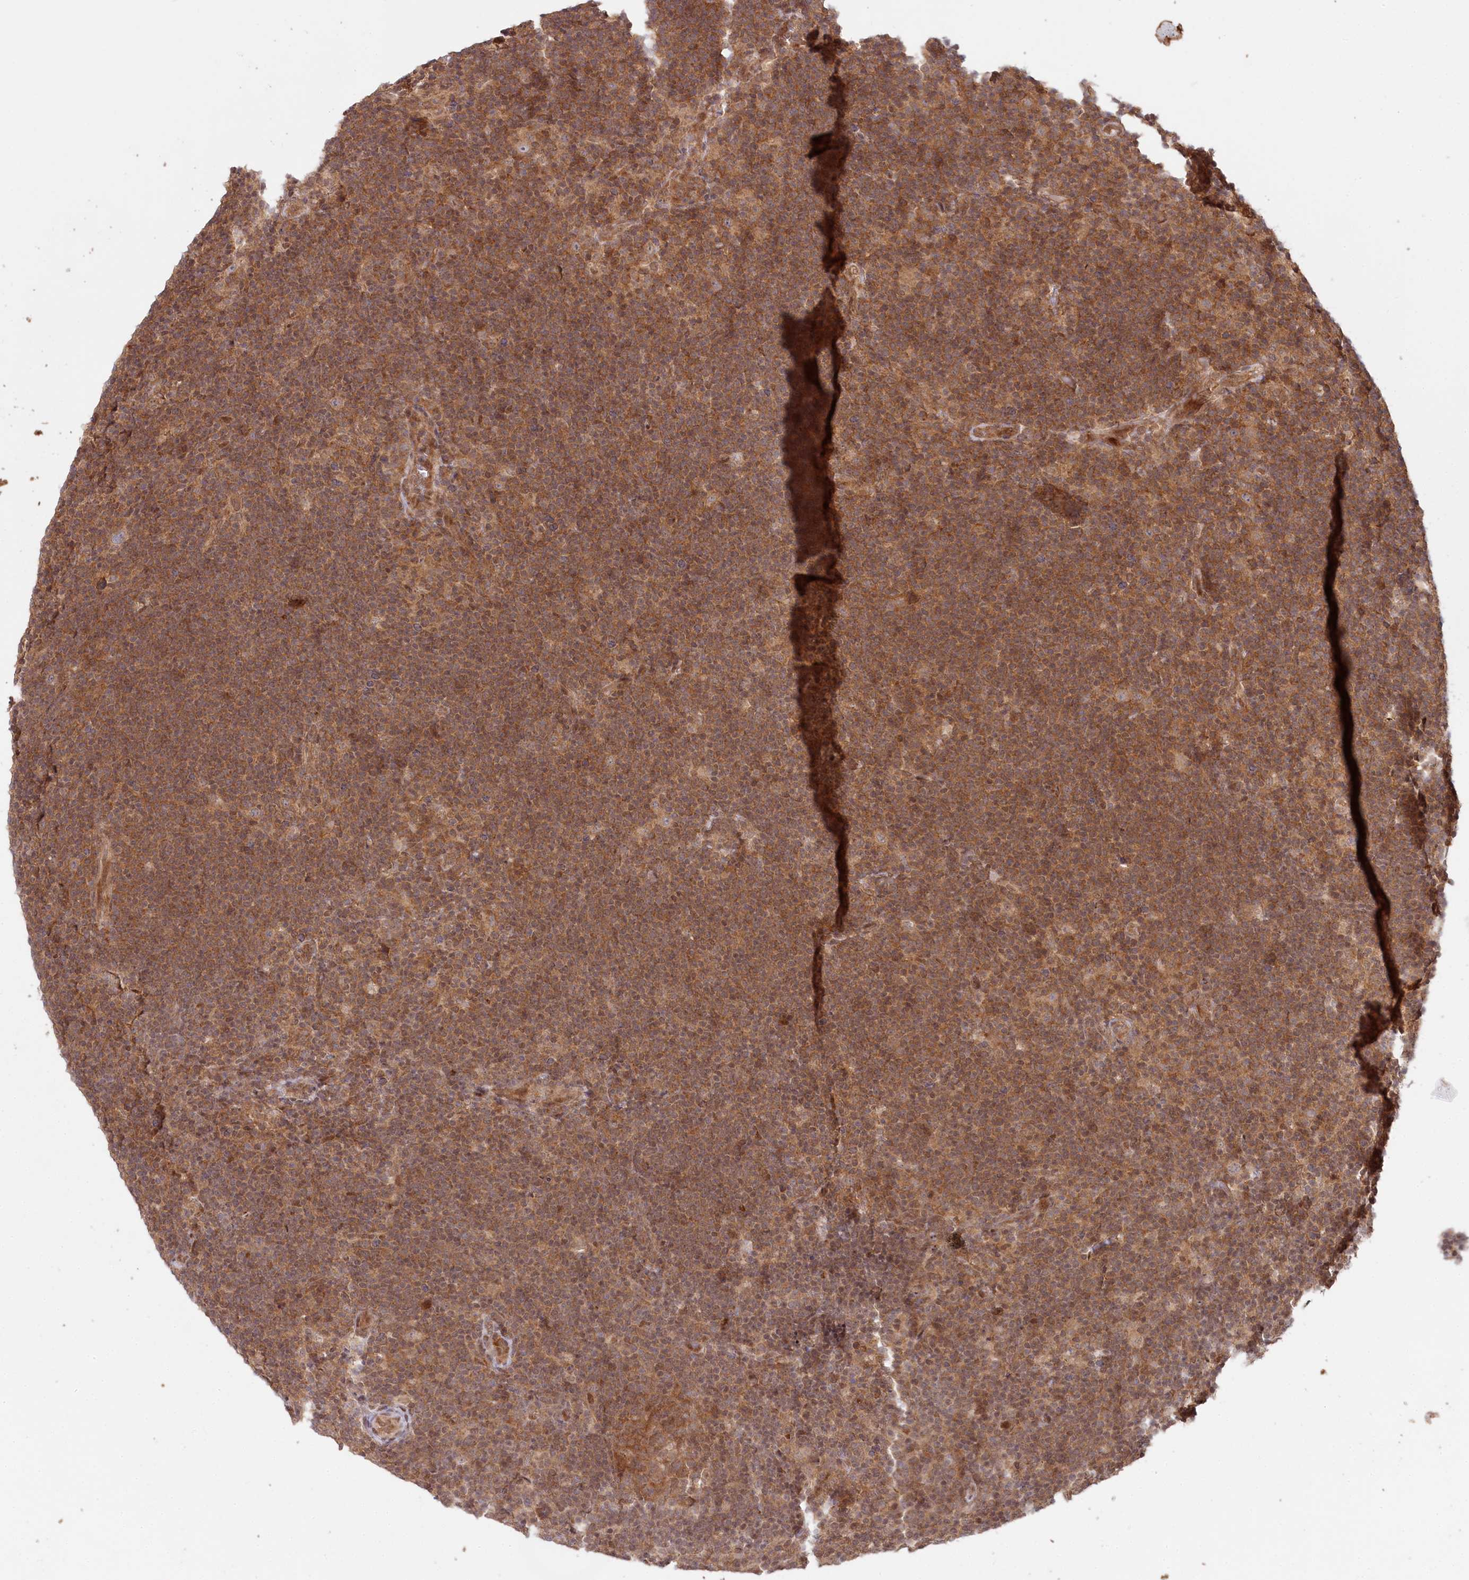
{"staining": {"intensity": "moderate", "quantity": ">75%", "location": "cytoplasmic/membranous"}, "tissue": "lymphoma", "cell_type": "Tumor cells", "image_type": "cancer", "snomed": [{"axis": "morphology", "description": "Hodgkin's disease, NOS"}, {"axis": "topography", "description": "Lymph node"}], "caption": "Immunohistochemical staining of Hodgkin's disease displays medium levels of moderate cytoplasmic/membranous protein positivity in approximately >75% of tumor cells.", "gene": "CCDC65", "patient": {"sex": "female", "age": 57}}